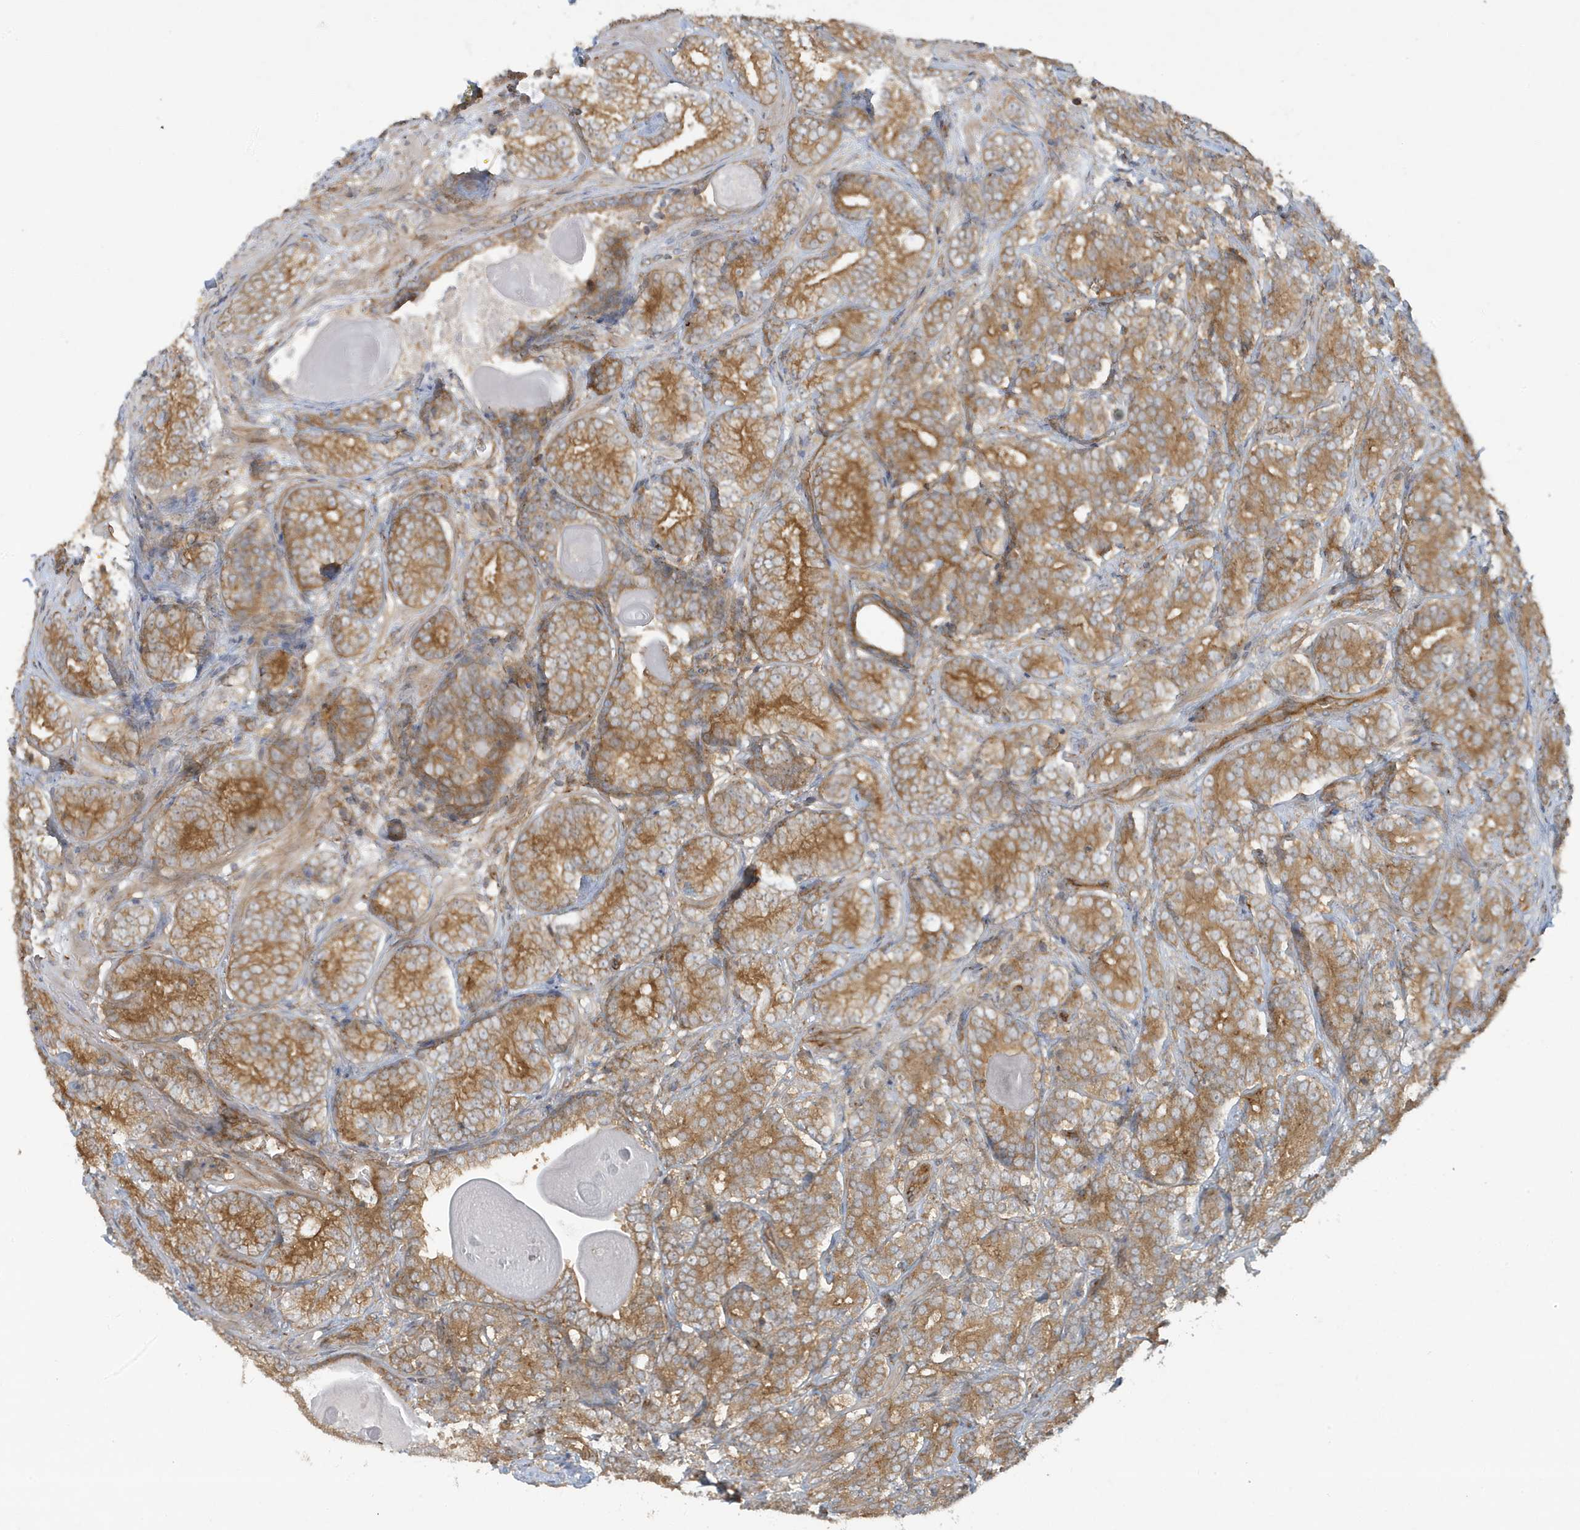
{"staining": {"intensity": "moderate", "quantity": ">75%", "location": "cytoplasmic/membranous"}, "tissue": "prostate cancer", "cell_type": "Tumor cells", "image_type": "cancer", "snomed": [{"axis": "morphology", "description": "Adenocarcinoma, High grade"}, {"axis": "topography", "description": "Prostate"}], "caption": "An image of human adenocarcinoma (high-grade) (prostate) stained for a protein exhibits moderate cytoplasmic/membranous brown staining in tumor cells.", "gene": "ATP23", "patient": {"sex": "male", "age": 66}}